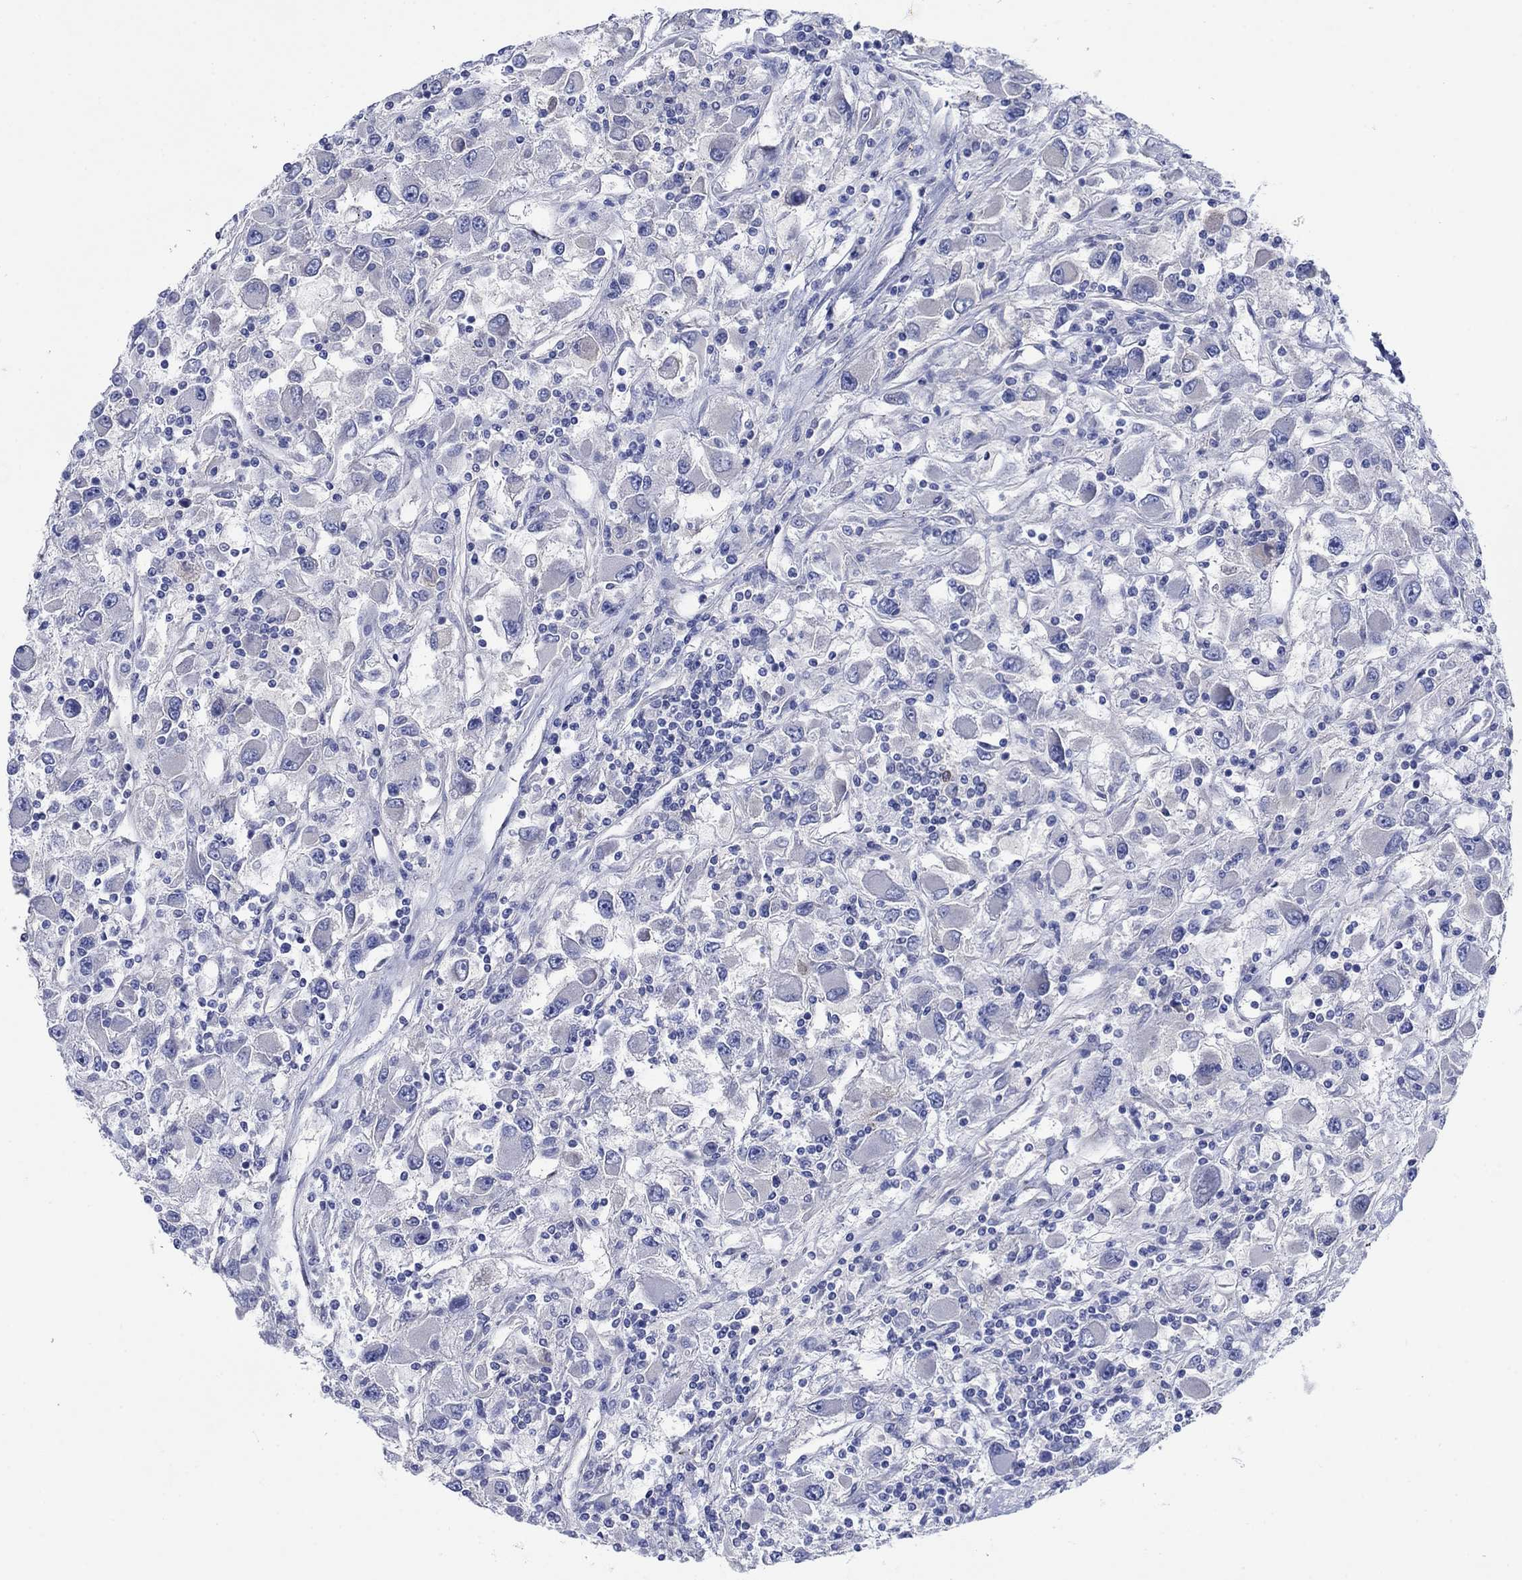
{"staining": {"intensity": "negative", "quantity": "none", "location": "none"}, "tissue": "renal cancer", "cell_type": "Tumor cells", "image_type": "cancer", "snomed": [{"axis": "morphology", "description": "Adenocarcinoma, NOS"}, {"axis": "topography", "description": "Kidney"}], "caption": "The photomicrograph demonstrates no staining of tumor cells in renal cancer.", "gene": "TRIM16", "patient": {"sex": "female", "age": 67}}